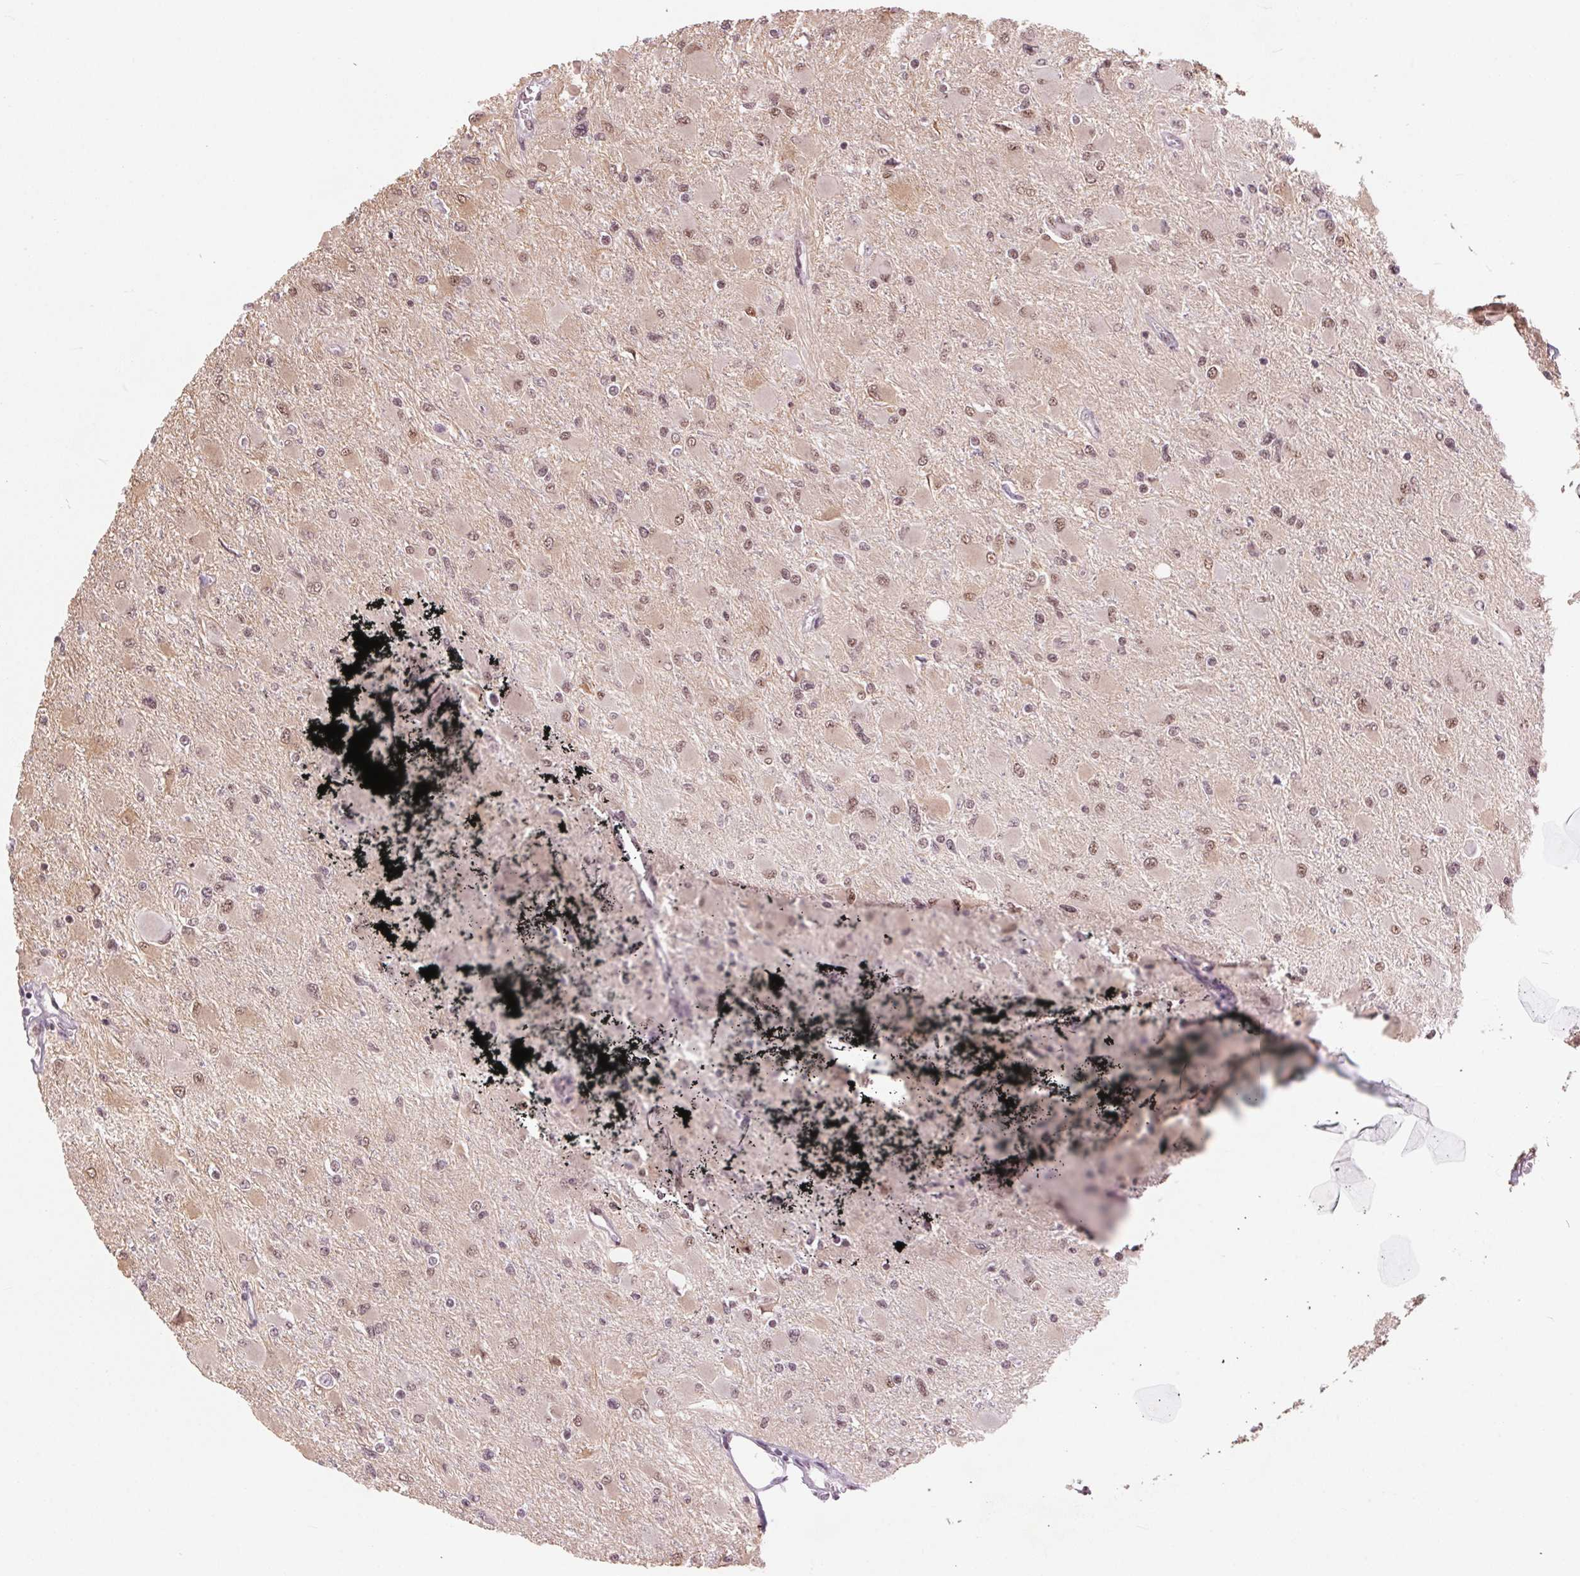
{"staining": {"intensity": "moderate", "quantity": ">75%", "location": "nuclear"}, "tissue": "glioma", "cell_type": "Tumor cells", "image_type": "cancer", "snomed": [{"axis": "morphology", "description": "Glioma, malignant, High grade"}, {"axis": "topography", "description": "Cerebral cortex"}], "caption": "Tumor cells demonstrate medium levels of moderate nuclear staining in about >75% of cells in malignant glioma (high-grade).", "gene": "CD2BP2", "patient": {"sex": "female", "age": 36}}